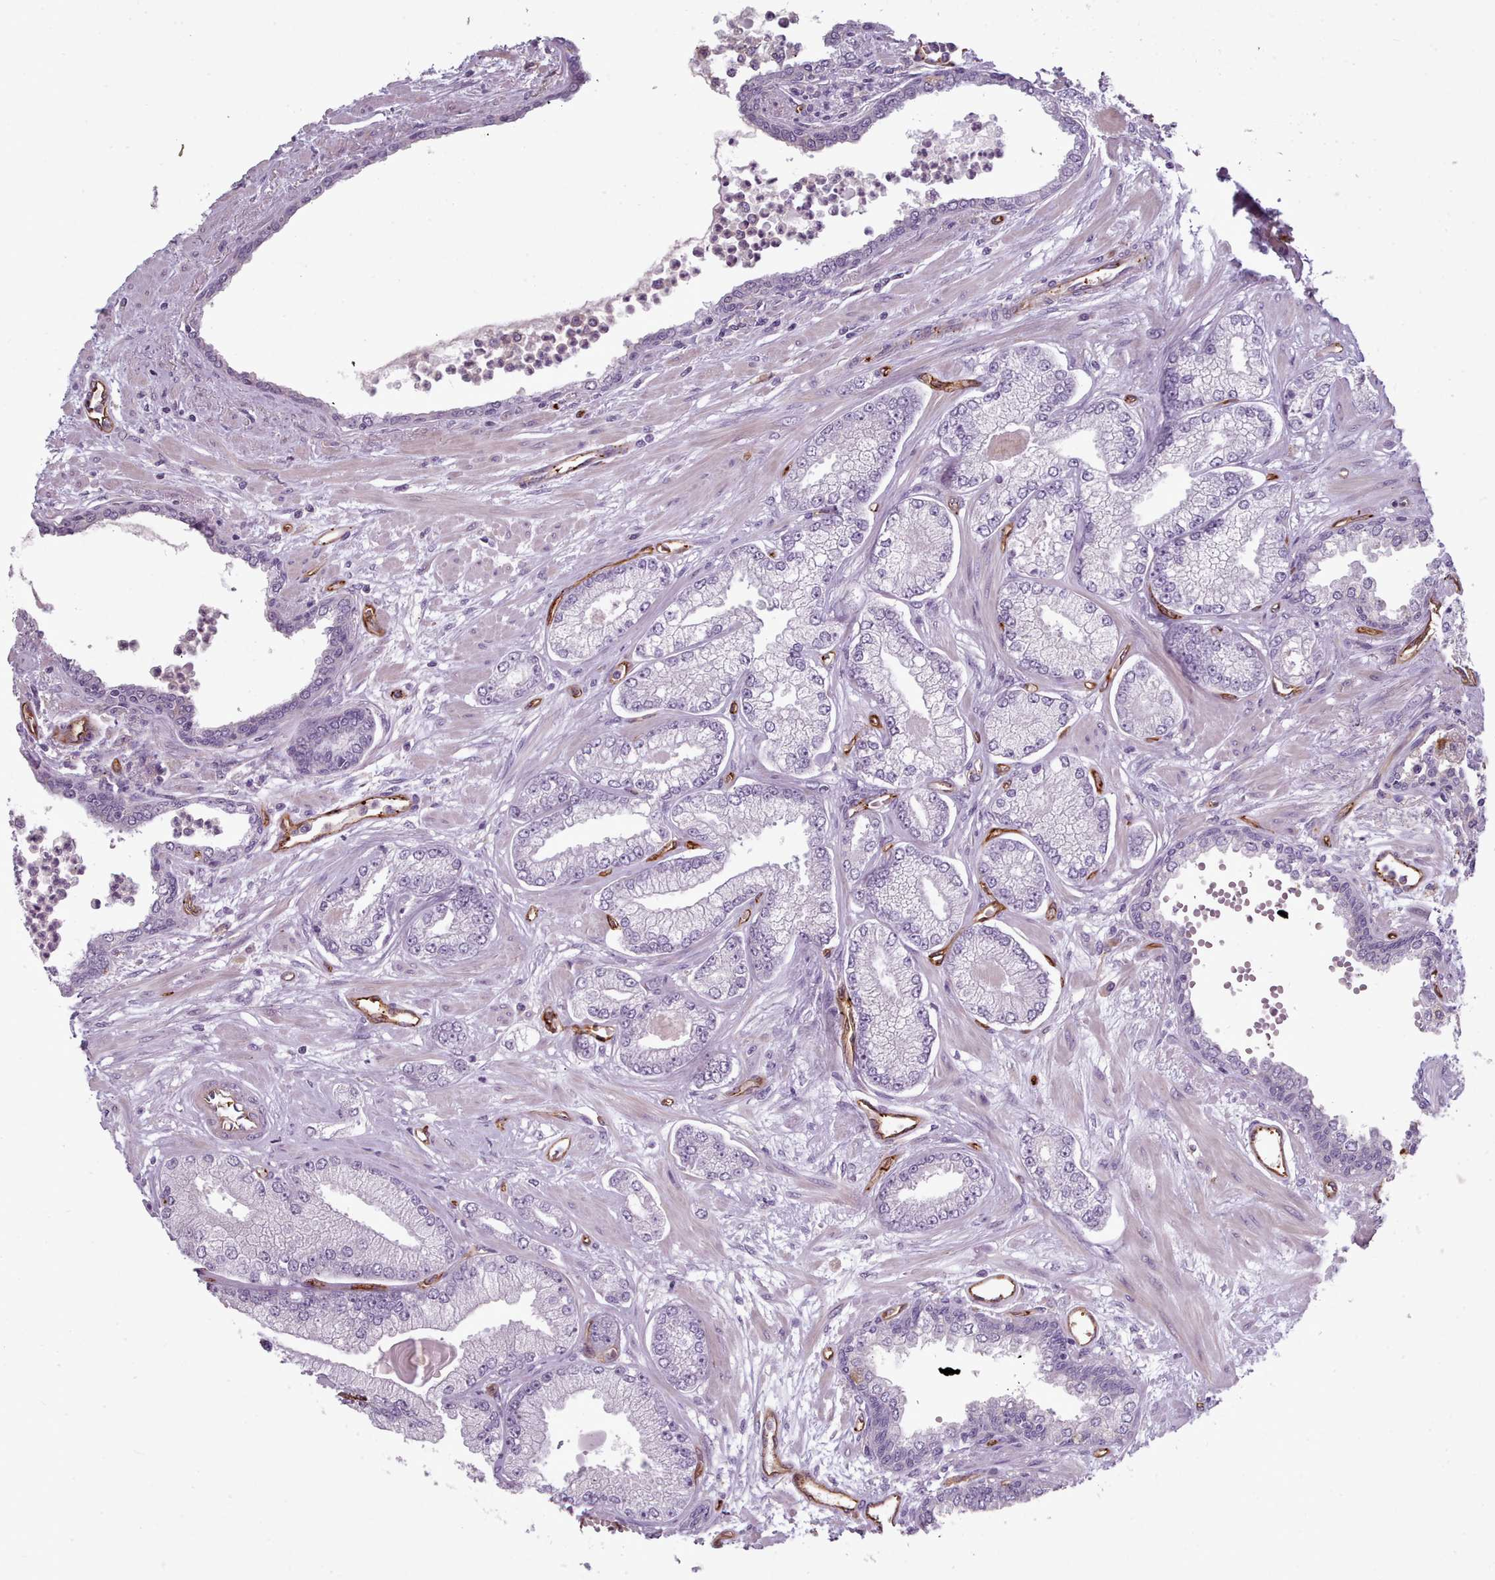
{"staining": {"intensity": "negative", "quantity": "none", "location": "none"}, "tissue": "prostate cancer", "cell_type": "Tumor cells", "image_type": "cancer", "snomed": [{"axis": "morphology", "description": "Adenocarcinoma, Low grade"}, {"axis": "topography", "description": "Prostate"}], "caption": "The immunohistochemistry photomicrograph has no significant staining in tumor cells of prostate adenocarcinoma (low-grade) tissue.", "gene": "CD300LF", "patient": {"sex": "male", "age": 64}}